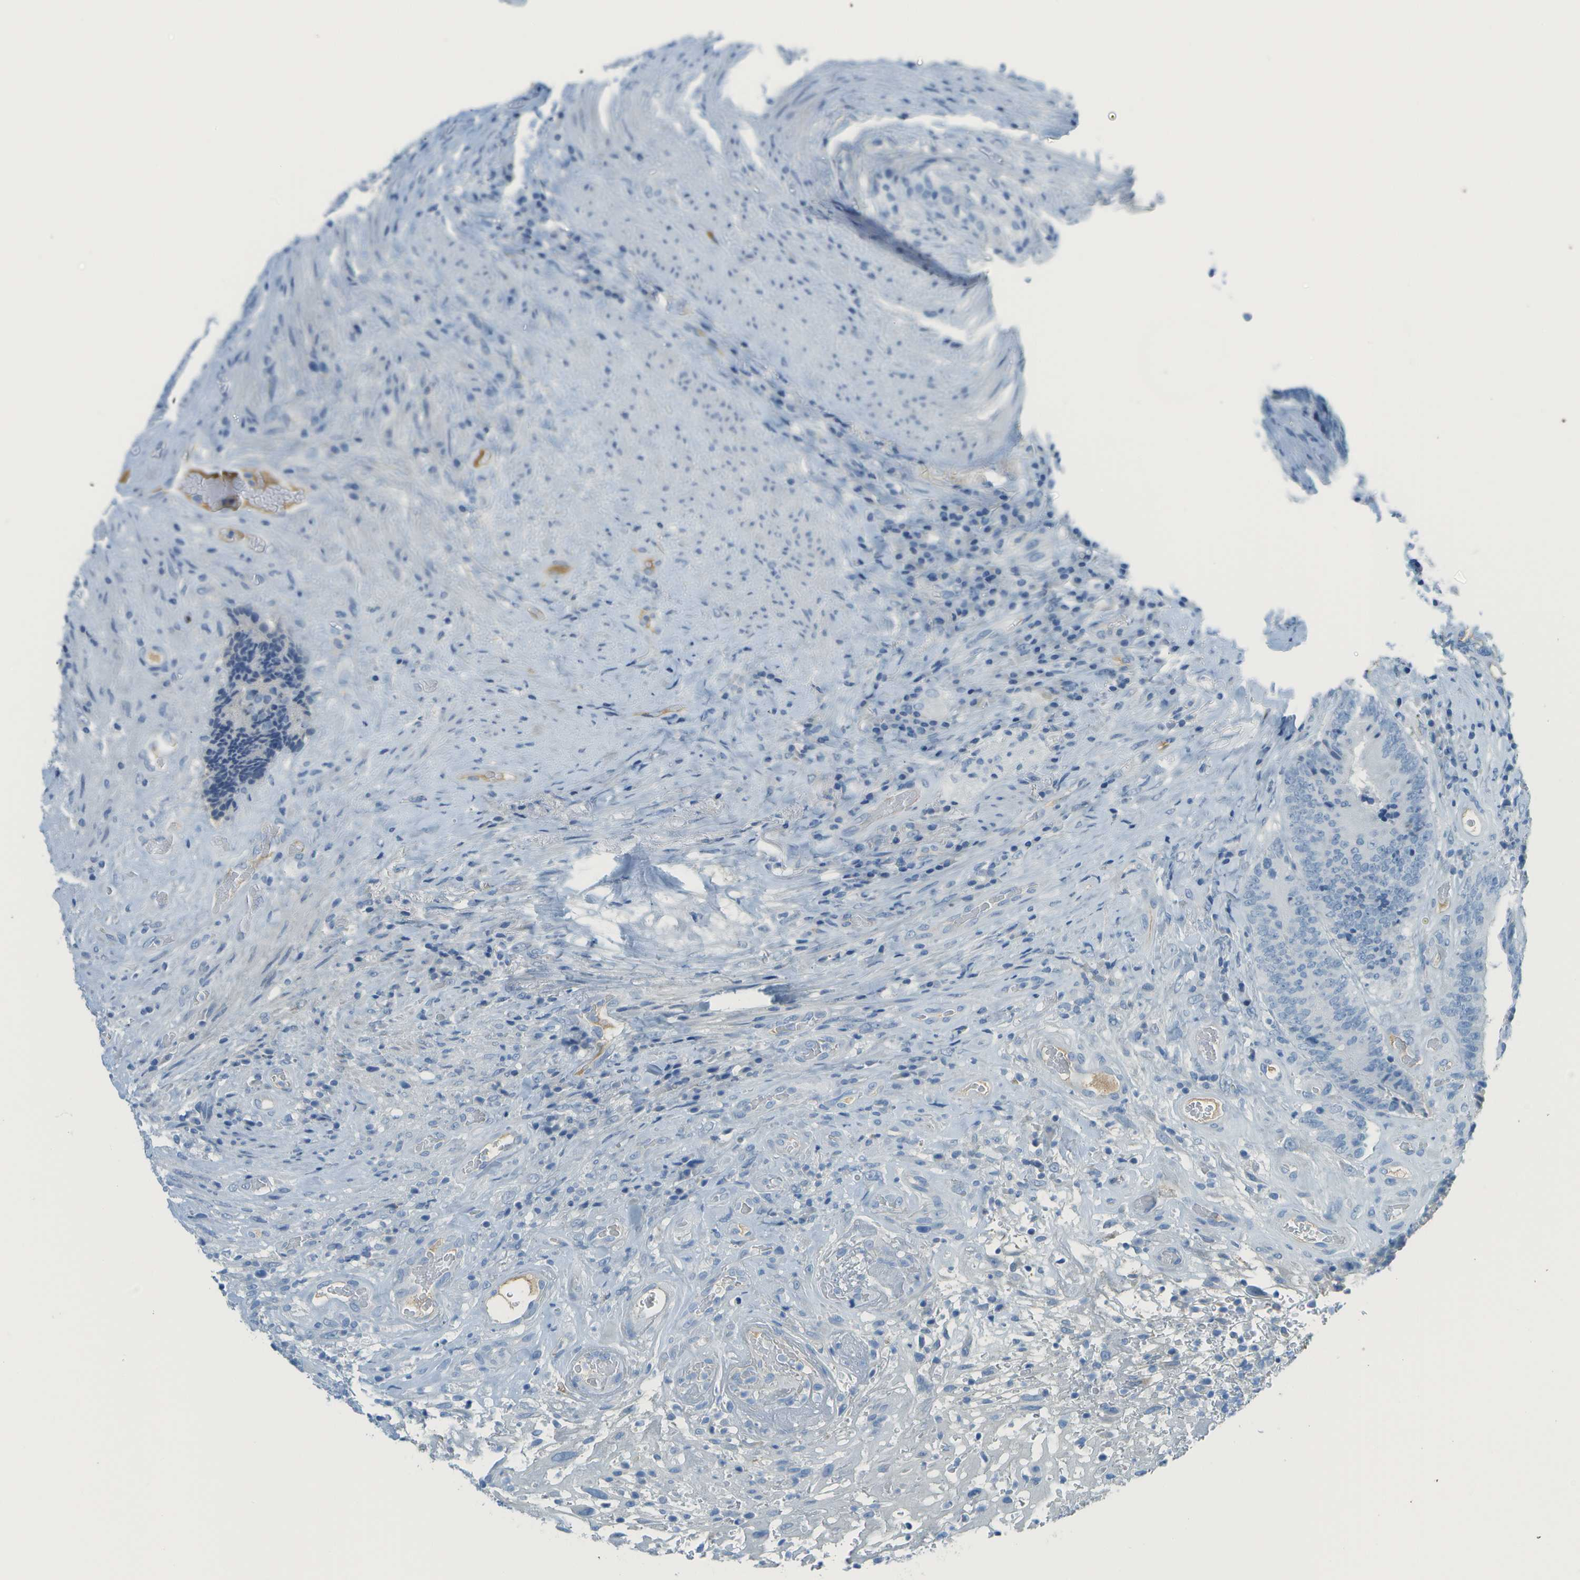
{"staining": {"intensity": "negative", "quantity": "none", "location": "none"}, "tissue": "colorectal cancer", "cell_type": "Tumor cells", "image_type": "cancer", "snomed": [{"axis": "morphology", "description": "Adenocarcinoma, NOS"}, {"axis": "topography", "description": "Rectum"}], "caption": "This photomicrograph is of colorectal cancer stained with immunohistochemistry to label a protein in brown with the nuclei are counter-stained blue. There is no positivity in tumor cells.", "gene": "C1S", "patient": {"sex": "male", "age": 72}}